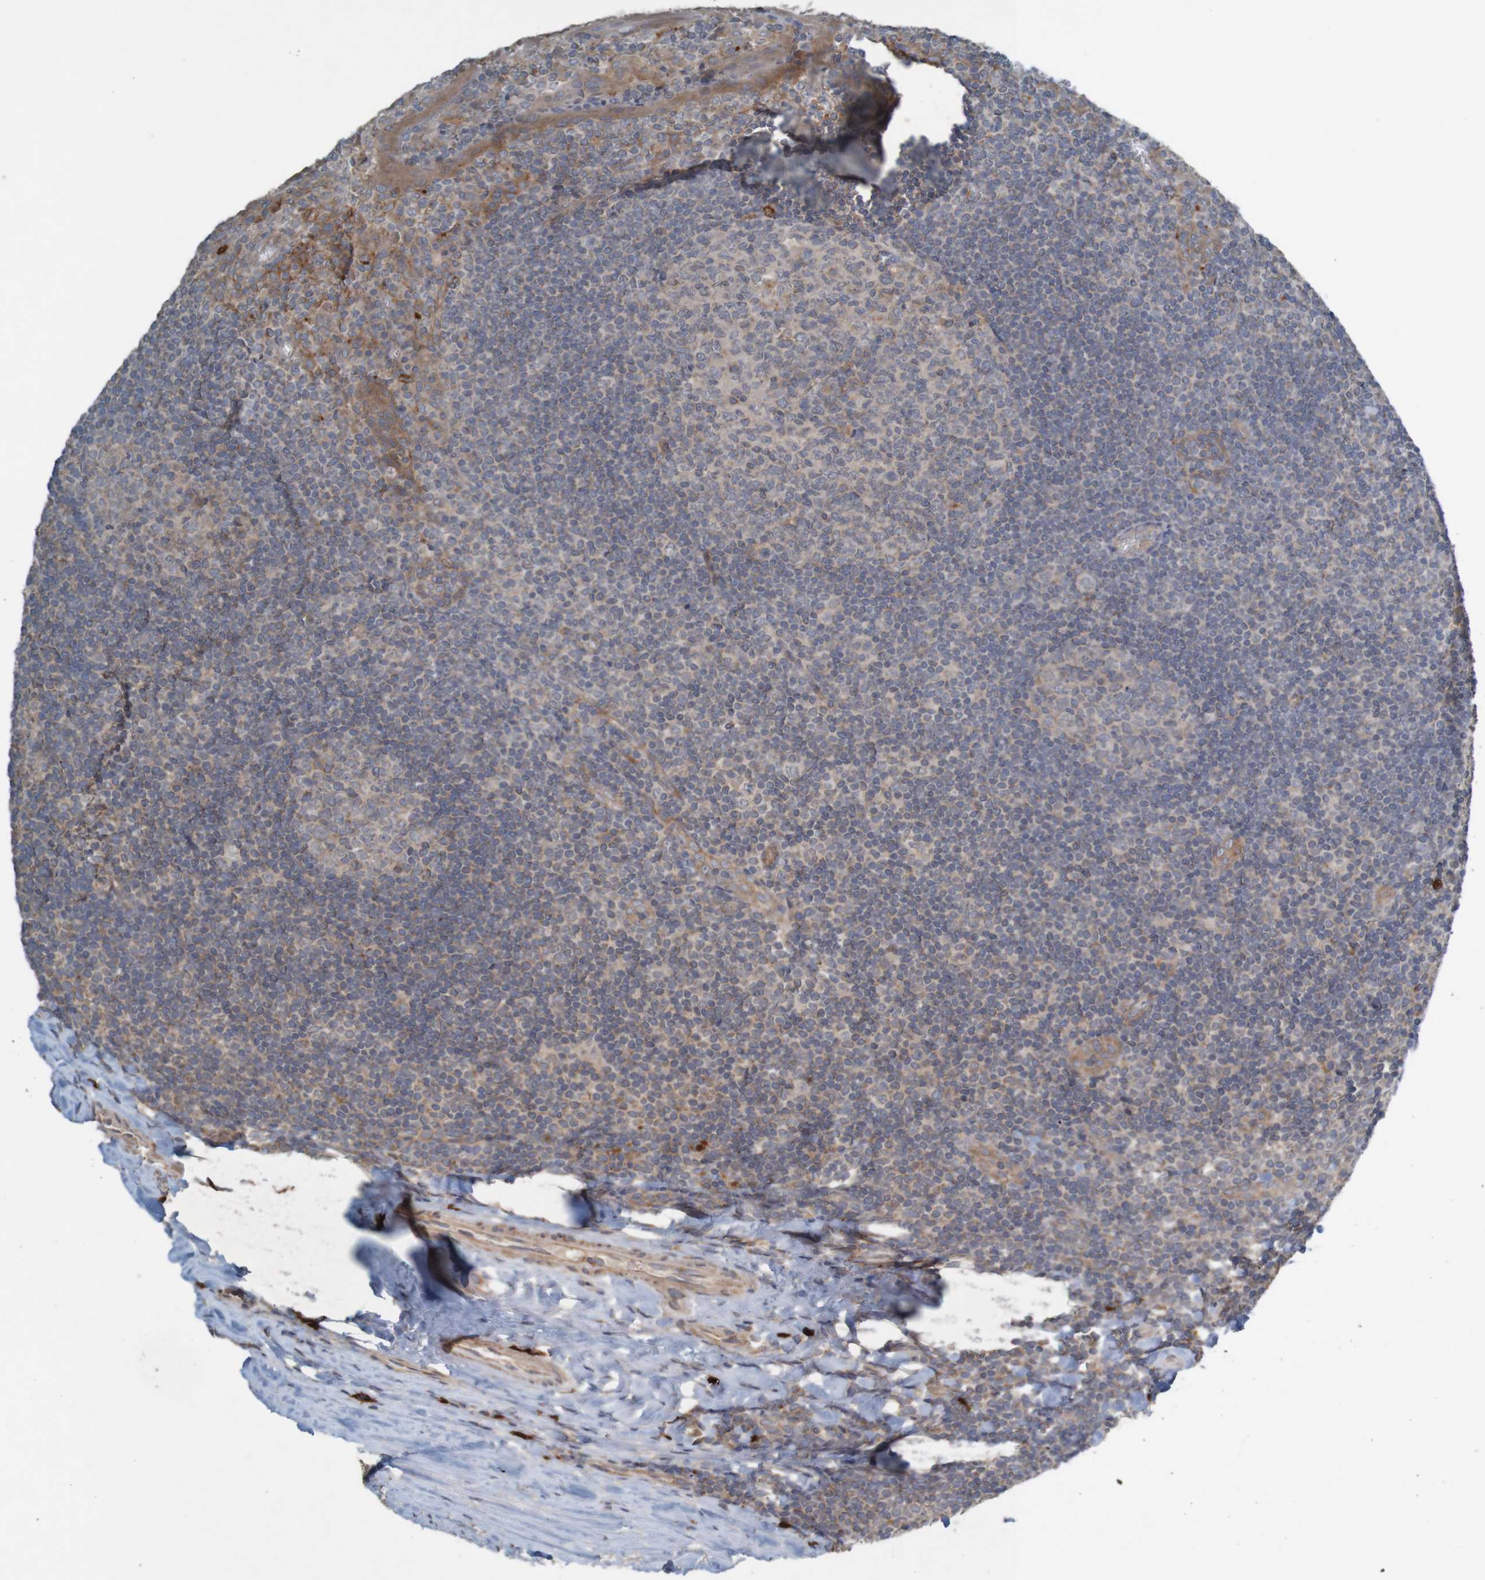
{"staining": {"intensity": "moderate", "quantity": "25%-75%", "location": "cytoplasmic/membranous"}, "tissue": "tonsil", "cell_type": "Germinal center cells", "image_type": "normal", "snomed": [{"axis": "morphology", "description": "Normal tissue, NOS"}, {"axis": "topography", "description": "Tonsil"}], "caption": "IHC photomicrograph of normal tonsil stained for a protein (brown), which shows medium levels of moderate cytoplasmic/membranous positivity in approximately 25%-75% of germinal center cells.", "gene": "B3GAT2", "patient": {"sex": "male", "age": 37}}